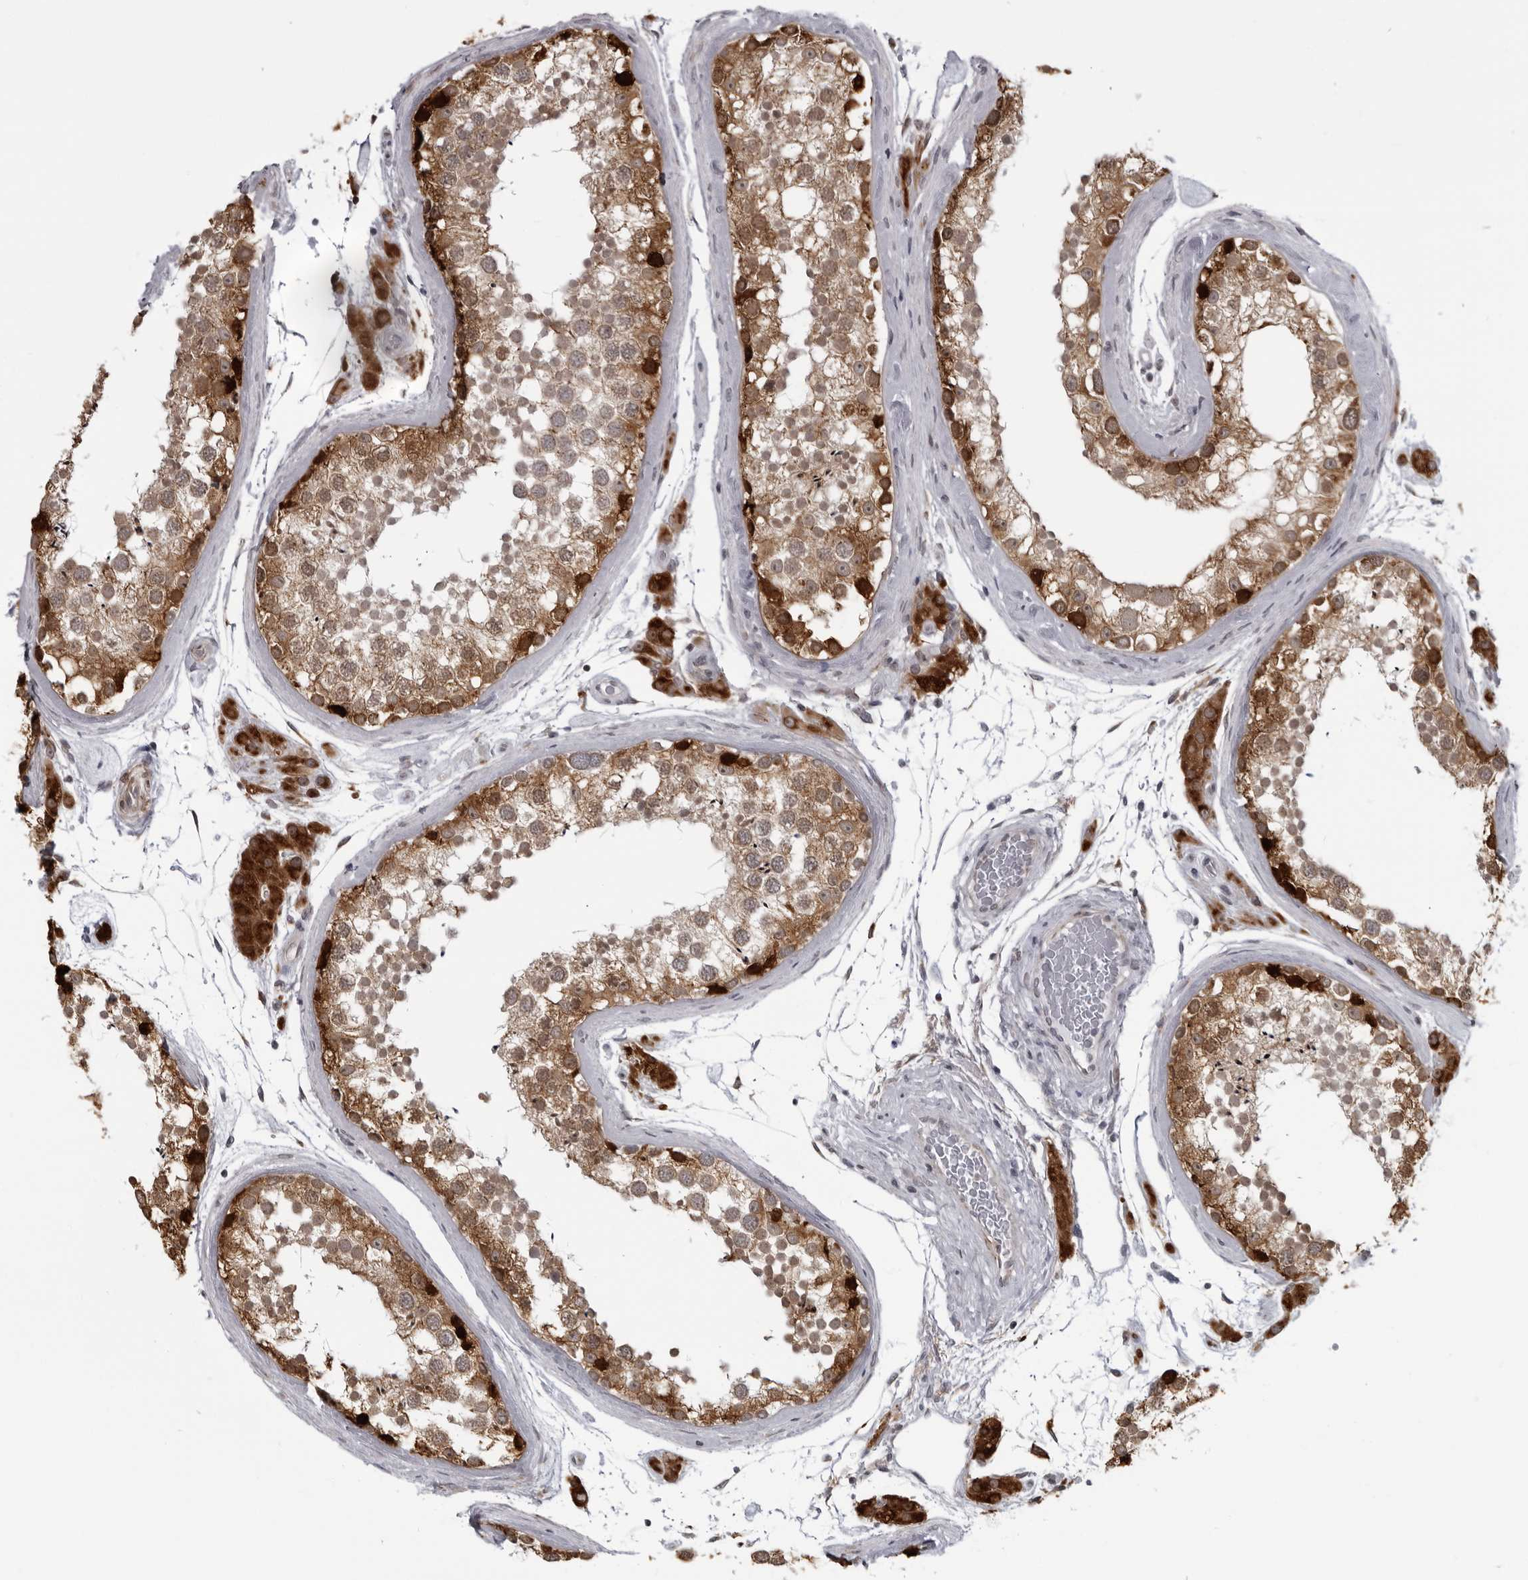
{"staining": {"intensity": "moderate", "quantity": ">75%", "location": "cytoplasmic/membranous,nuclear"}, "tissue": "testis", "cell_type": "Cells in seminiferous ducts", "image_type": "normal", "snomed": [{"axis": "morphology", "description": "Normal tissue, NOS"}, {"axis": "topography", "description": "Testis"}], "caption": "Testis stained with immunohistochemistry (IHC) exhibits moderate cytoplasmic/membranous,nuclear positivity in about >75% of cells in seminiferous ducts.", "gene": "RTCA", "patient": {"sex": "male", "age": 46}}